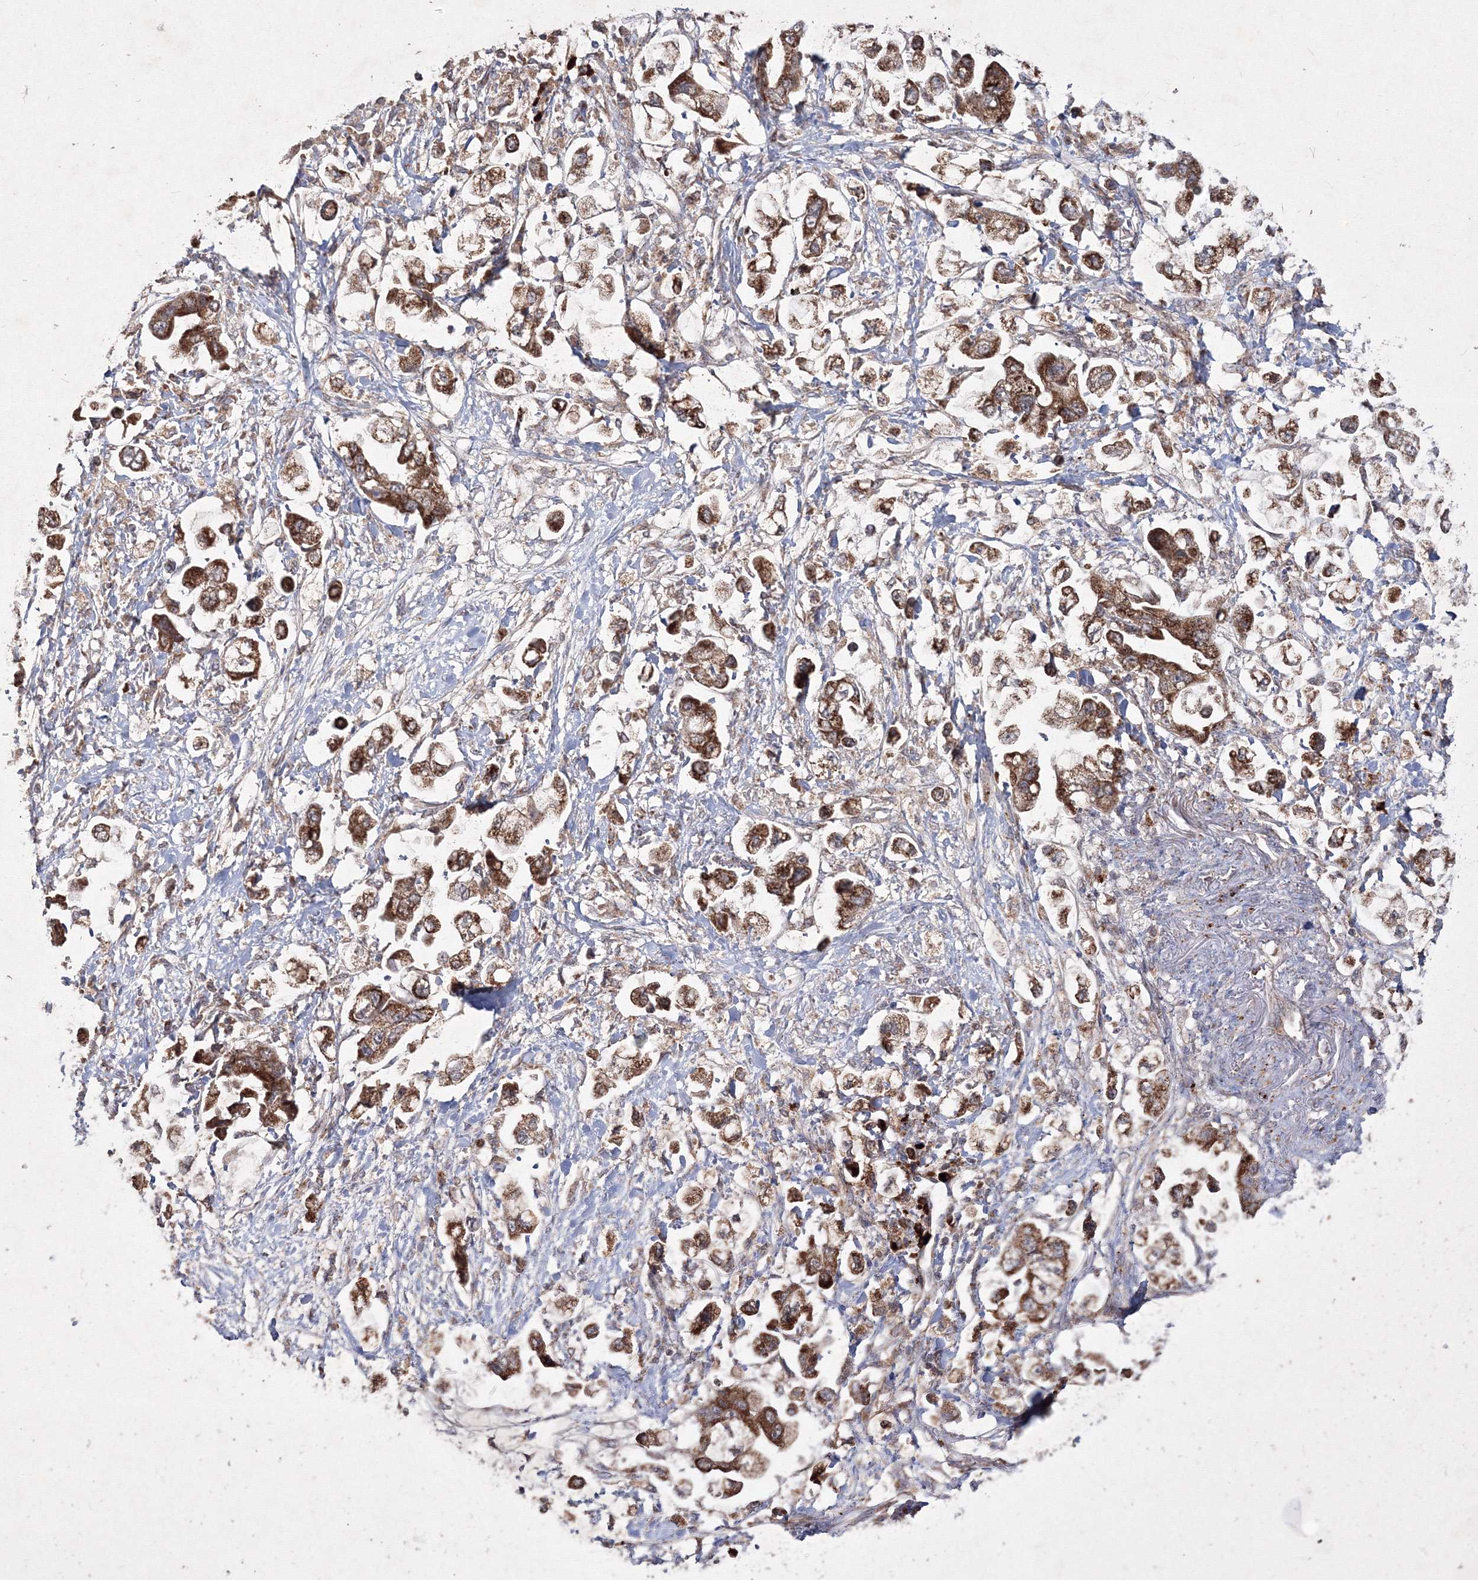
{"staining": {"intensity": "strong", "quantity": ">75%", "location": "cytoplasmic/membranous"}, "tissue": "stomach cancer", "cell_type": "Tumor cells", "image_type": "cancer", "snomed": [{"axis": "morphology", "description": "Adenocarcinoma, NOS"}, {"axis": "topography", "description": "Stomach"}], "caption": "A brown stain labels strong cytoplasmic/membranous positivity of a protein in human stomach adenocarcinoma tumor cells. The staining was performed using DAB to visualize the protein expression in brown, while the nuclei were stained in blue with hematoxylin (Magnification: 20x).", "gene": "PEX13", "patient": {"sex": "male", "age": 62}}